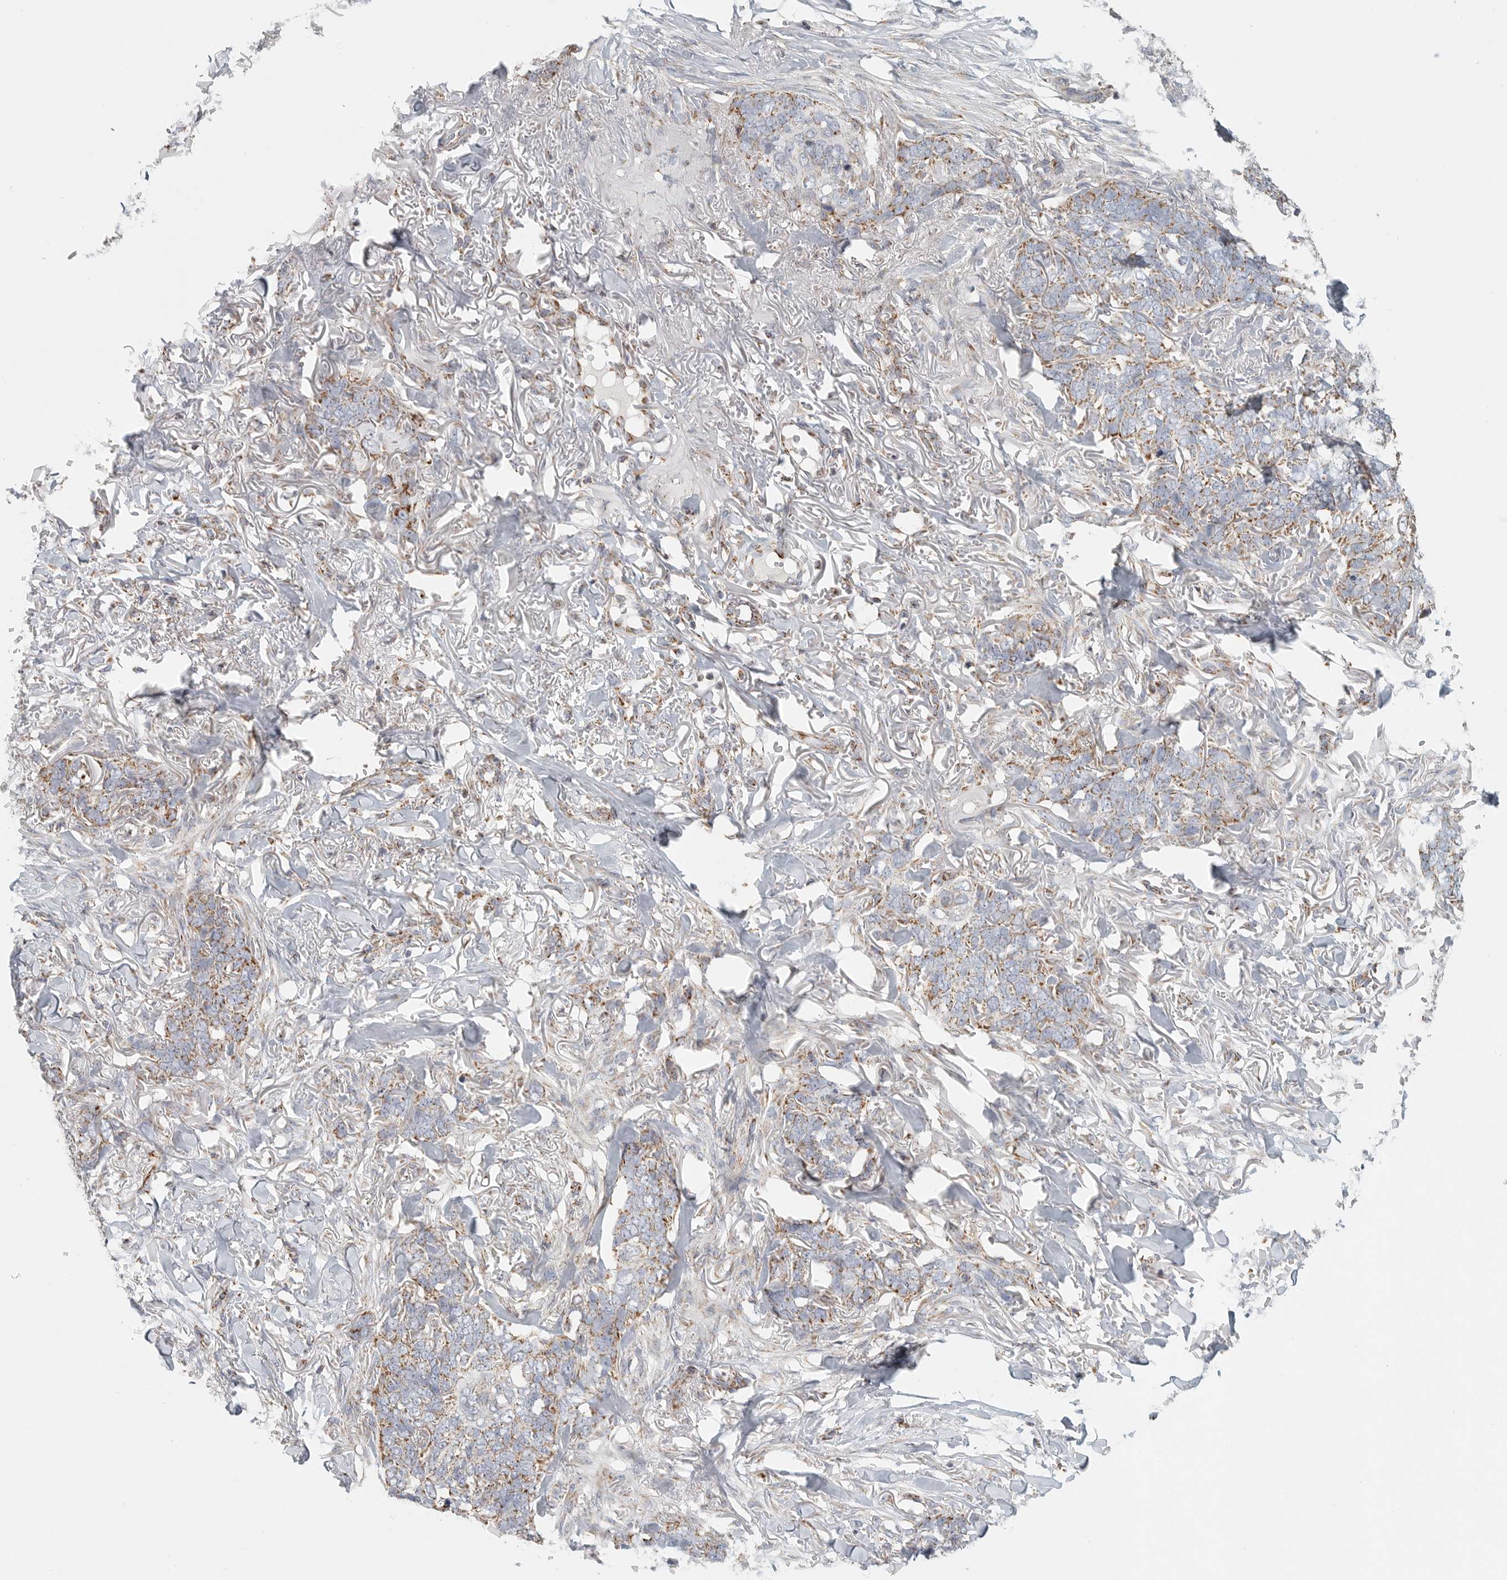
{"staining": {"intensity": "moderate", "quantity": ">75%", "location": "cytoplasmic/membranous"}, "tissue": "skin cancer", "cell_type": "Tumor cells", "image_type": "cancer", "snomed": [{"axis": "morphology", "description": "Normal tissue, NOS"}, {"axis": "morphology", "description": "Basal cell carcinoma"}, {"axis": "topography", "description": "Skin"}], "caption": "Skin cancer stained with a protein marker reveals moderate staining in tumor cells.", "gene": "SLC25A26", "patient": {"sex": "male", "age": 77}}